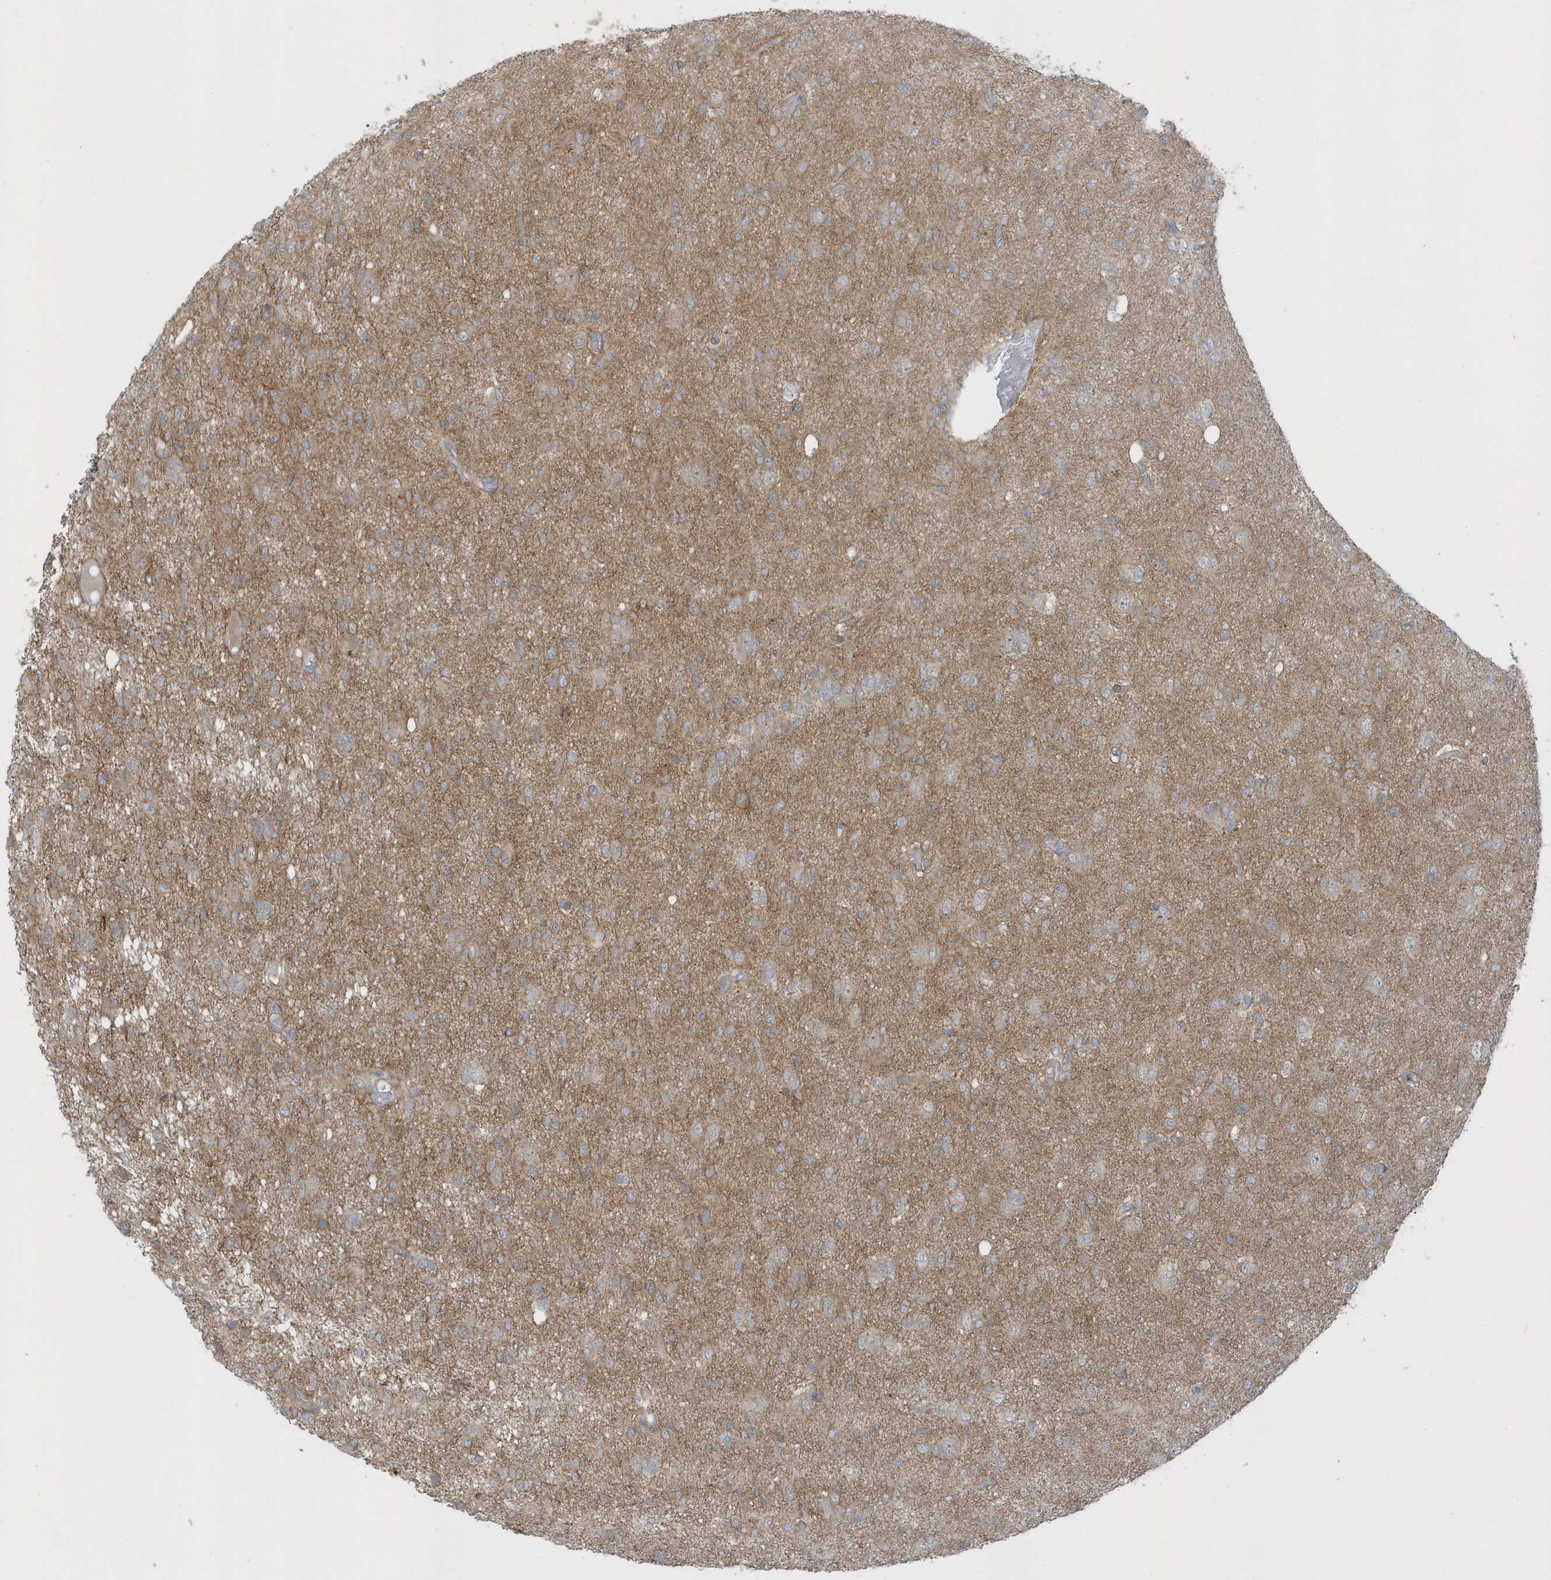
{"staining": {"intensity": "moderate", "quantity": "25%-75%", "location": "cytoplasmic/membranous"}, "tissue": "glioma", "cell_type": "Tumor cells", "image_type": "cancer", "snomed": [{"axis": "morphology", "description": "Glioma, malignant, High grade"}, {"axis": "topography", "description": "Brain"}], "caption": "Brown immunohistochemical staining in glioma displays moderate cytoplasmic/membranous staining in about 25%-75% of tumor cells.", "gene": "PARD3B", "patient": {"sex": "female", "age": 59}}